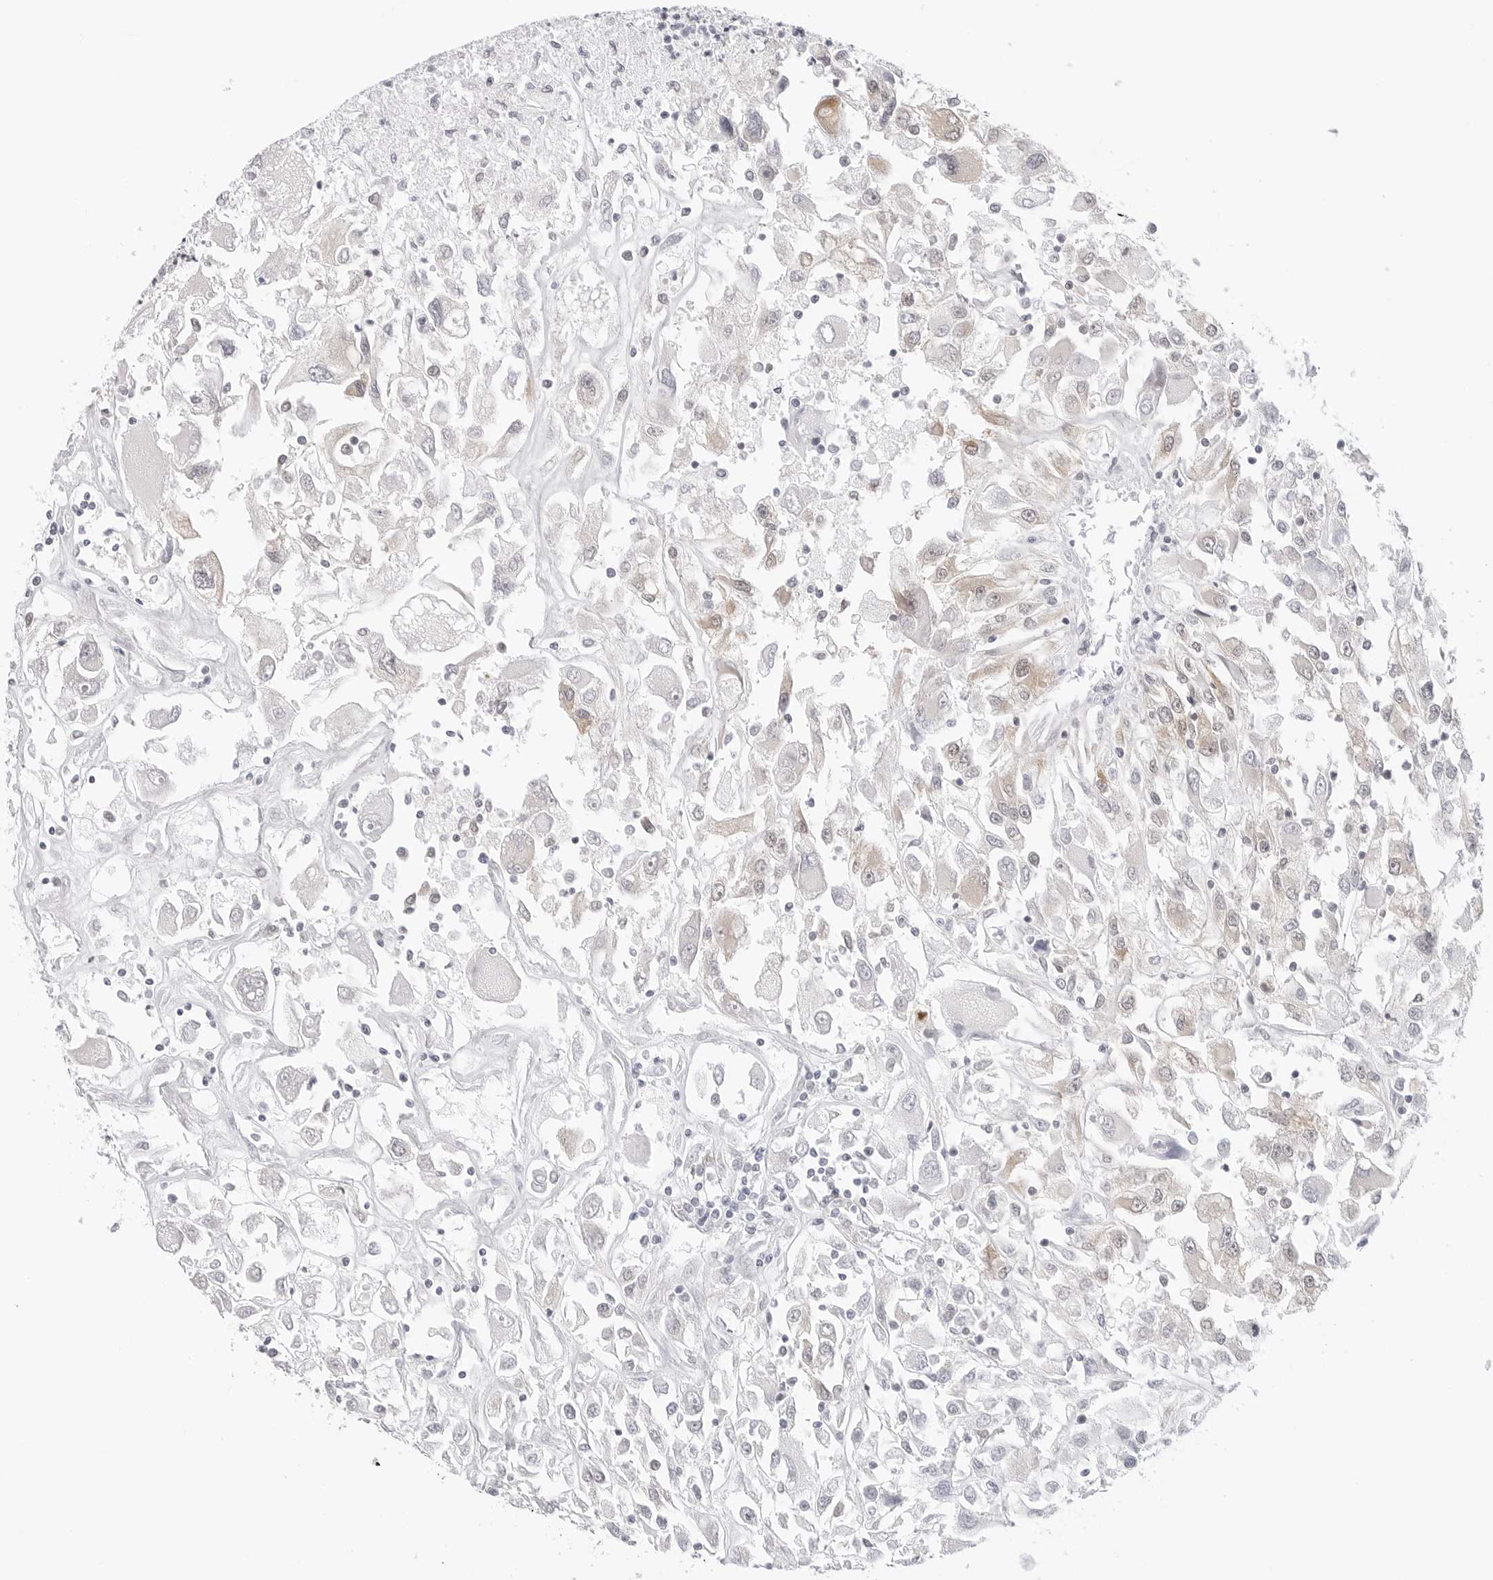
{"staining": {"intensity": "negative", "quantity": "none", "location": "none"}, "tissue": "renal cancer", "cell_type": "Tumor cells", "image_type": "cancer", "snomed": [{"axis": "morphology", "description": "Adenocarcinoma, NOS"}, {"axis": "topography", "description": "Kidney"}], "caption": "This is an IHC histopathology image of human renal cancer (adenocarcinoma). There is no expression in tumor cells.", "gene": "NUDC", "patient": {"sex": "female", "age": 52}}